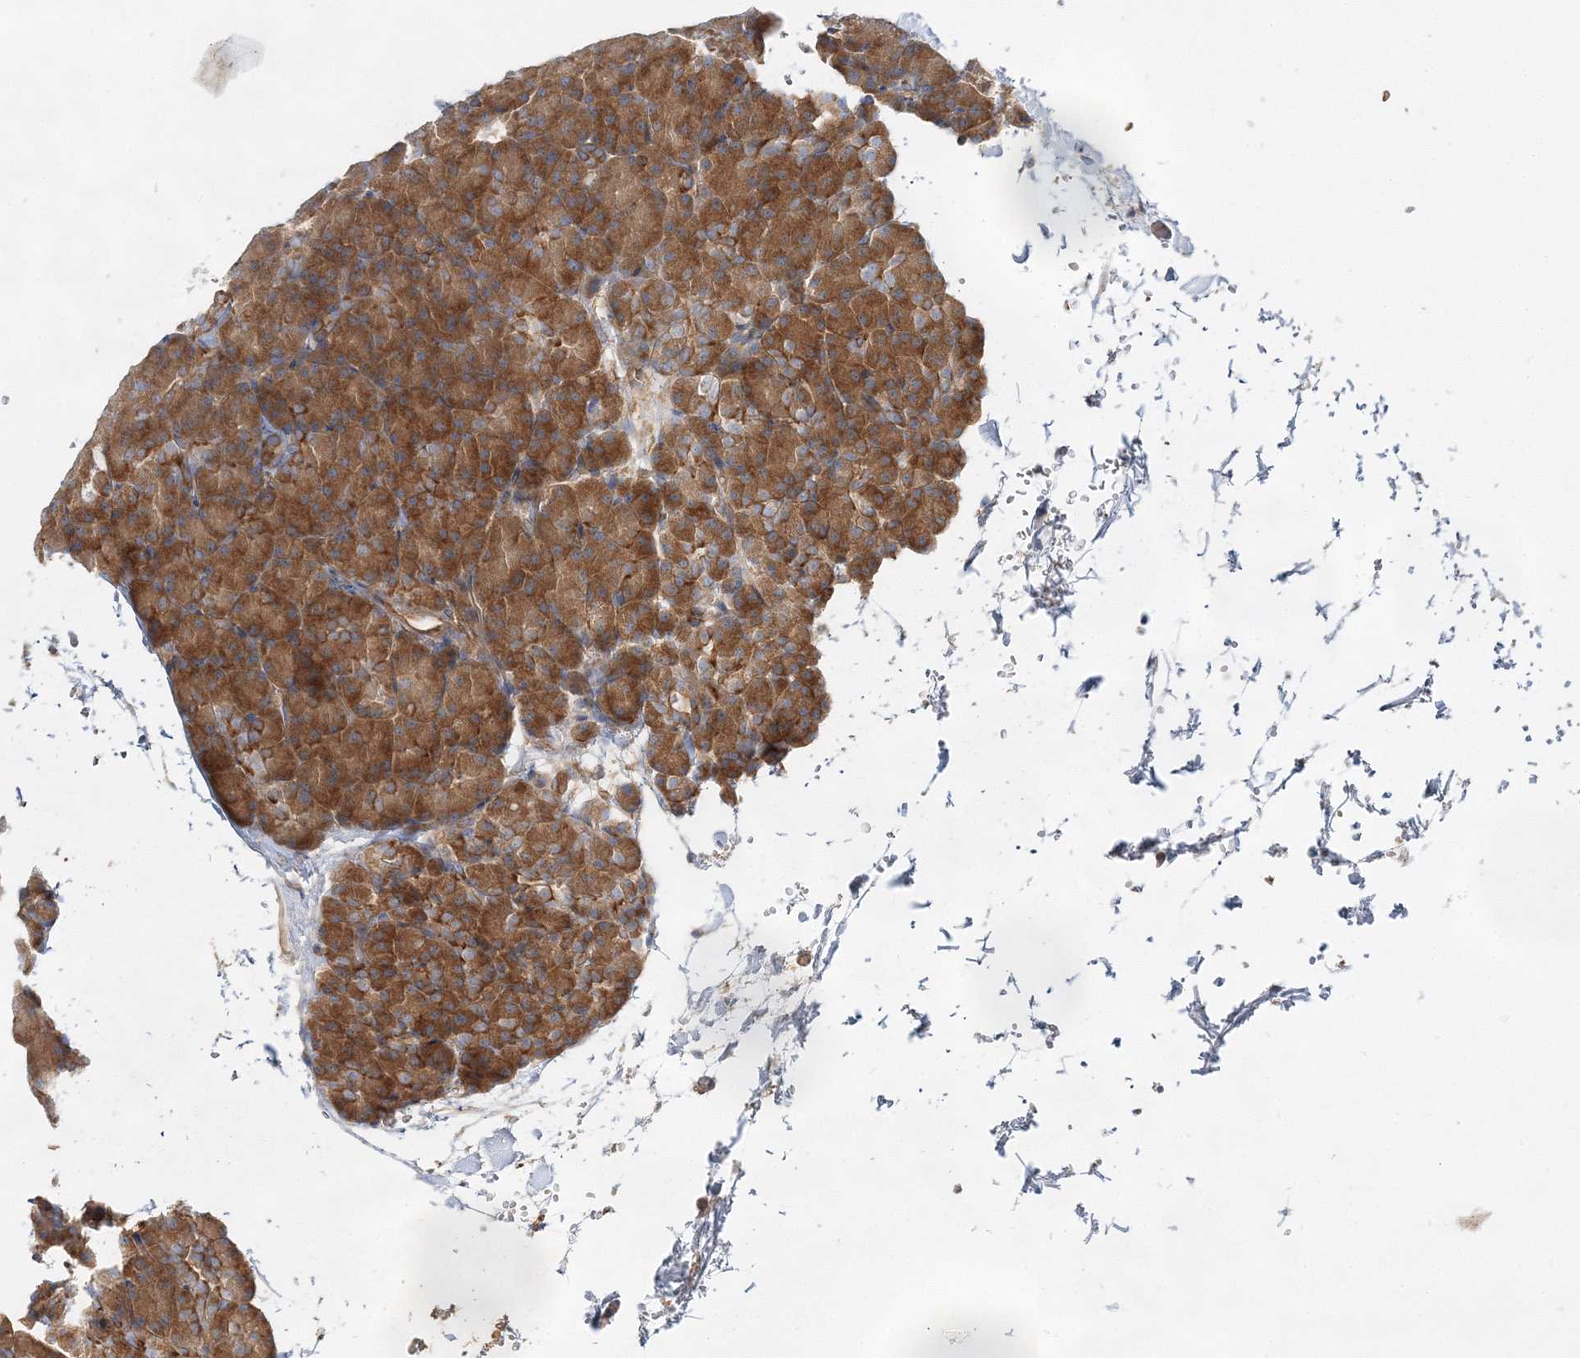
{"staining": {"intensity": "strong", "quantity": ">75%", "location": "cytoplasmic/membranous"}, "tissue": "pancreas", "cell_type": "Exocrine glandular cells", "image_type": "normal", "snomed": [{"axis": "morphology", "description": "Normal tissue, NOS"}, {"axis": "topography", "description": "Pancreas"}], "caption": "Exocrine glandular cells display high levels of strong cytoplasmic/membranous staining in approximately >75% of cells in unremarkable pancreas. Using DAB (3,3'-diaminobenzidine) (brown) and hematoxylin (blue) stains, captured at high magnification using brightfield microscopy.", "gene": "WDR37", "patient": {"sex": "female", "age": 43}}